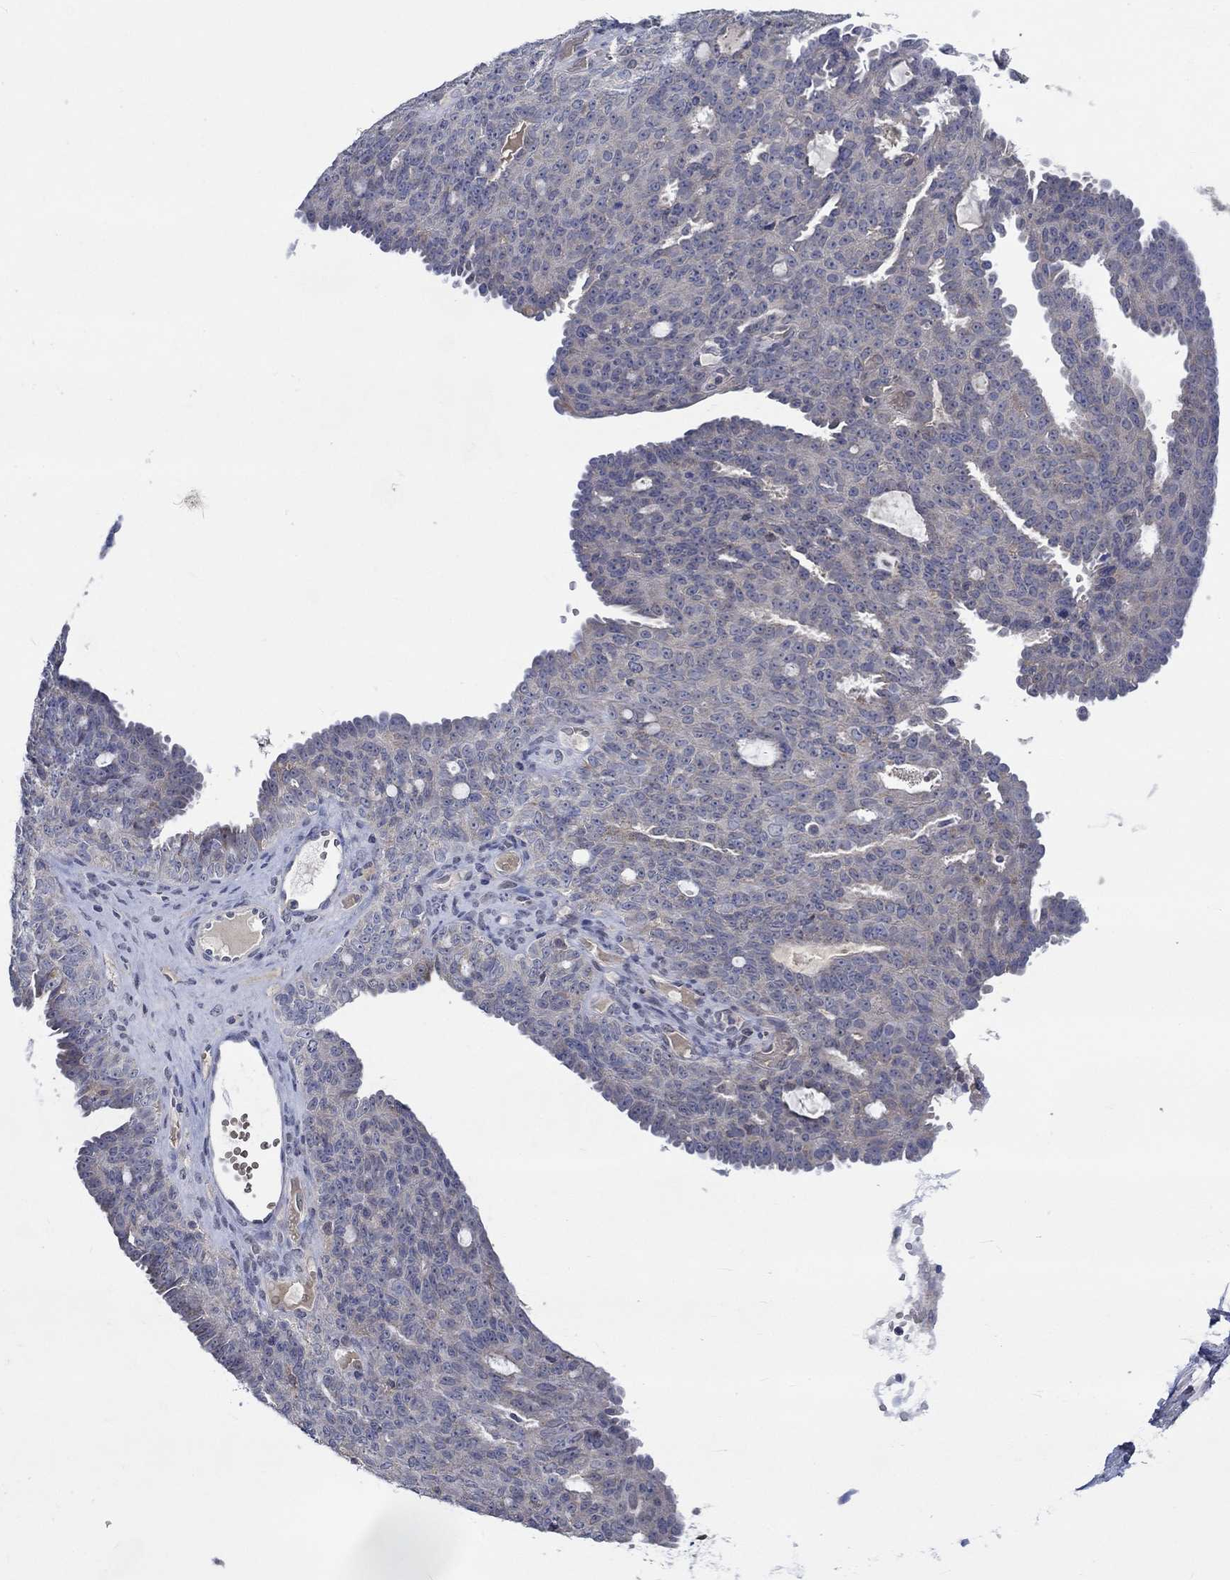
{"staining": {"intensity": "negative", "quantity": "none", "location": "none"}, "tissue": "ovarian cancer", "cell_type": "Tumor cells", "image_type": "cancer", "snomed": [{"axis": "morphology", "description": "Cystadenocarcinoma, serous, NOS"}, {"axis": "topography", "description": "Ovary"}], "caption": "This is a micrograph of immunohistochemistry staining of ovarian serous cystadenocarcinoma, which shows no staining in tumor cells. (Stains: DAB (3,3'-diaminobenzidine) immunohistochemistry (IHC) with hematoxylin counter stain, Microscopy: brightfield microscopy at high magnification).", "gene": "WASF1", "patient": {"sex": "female", "age": 71}}